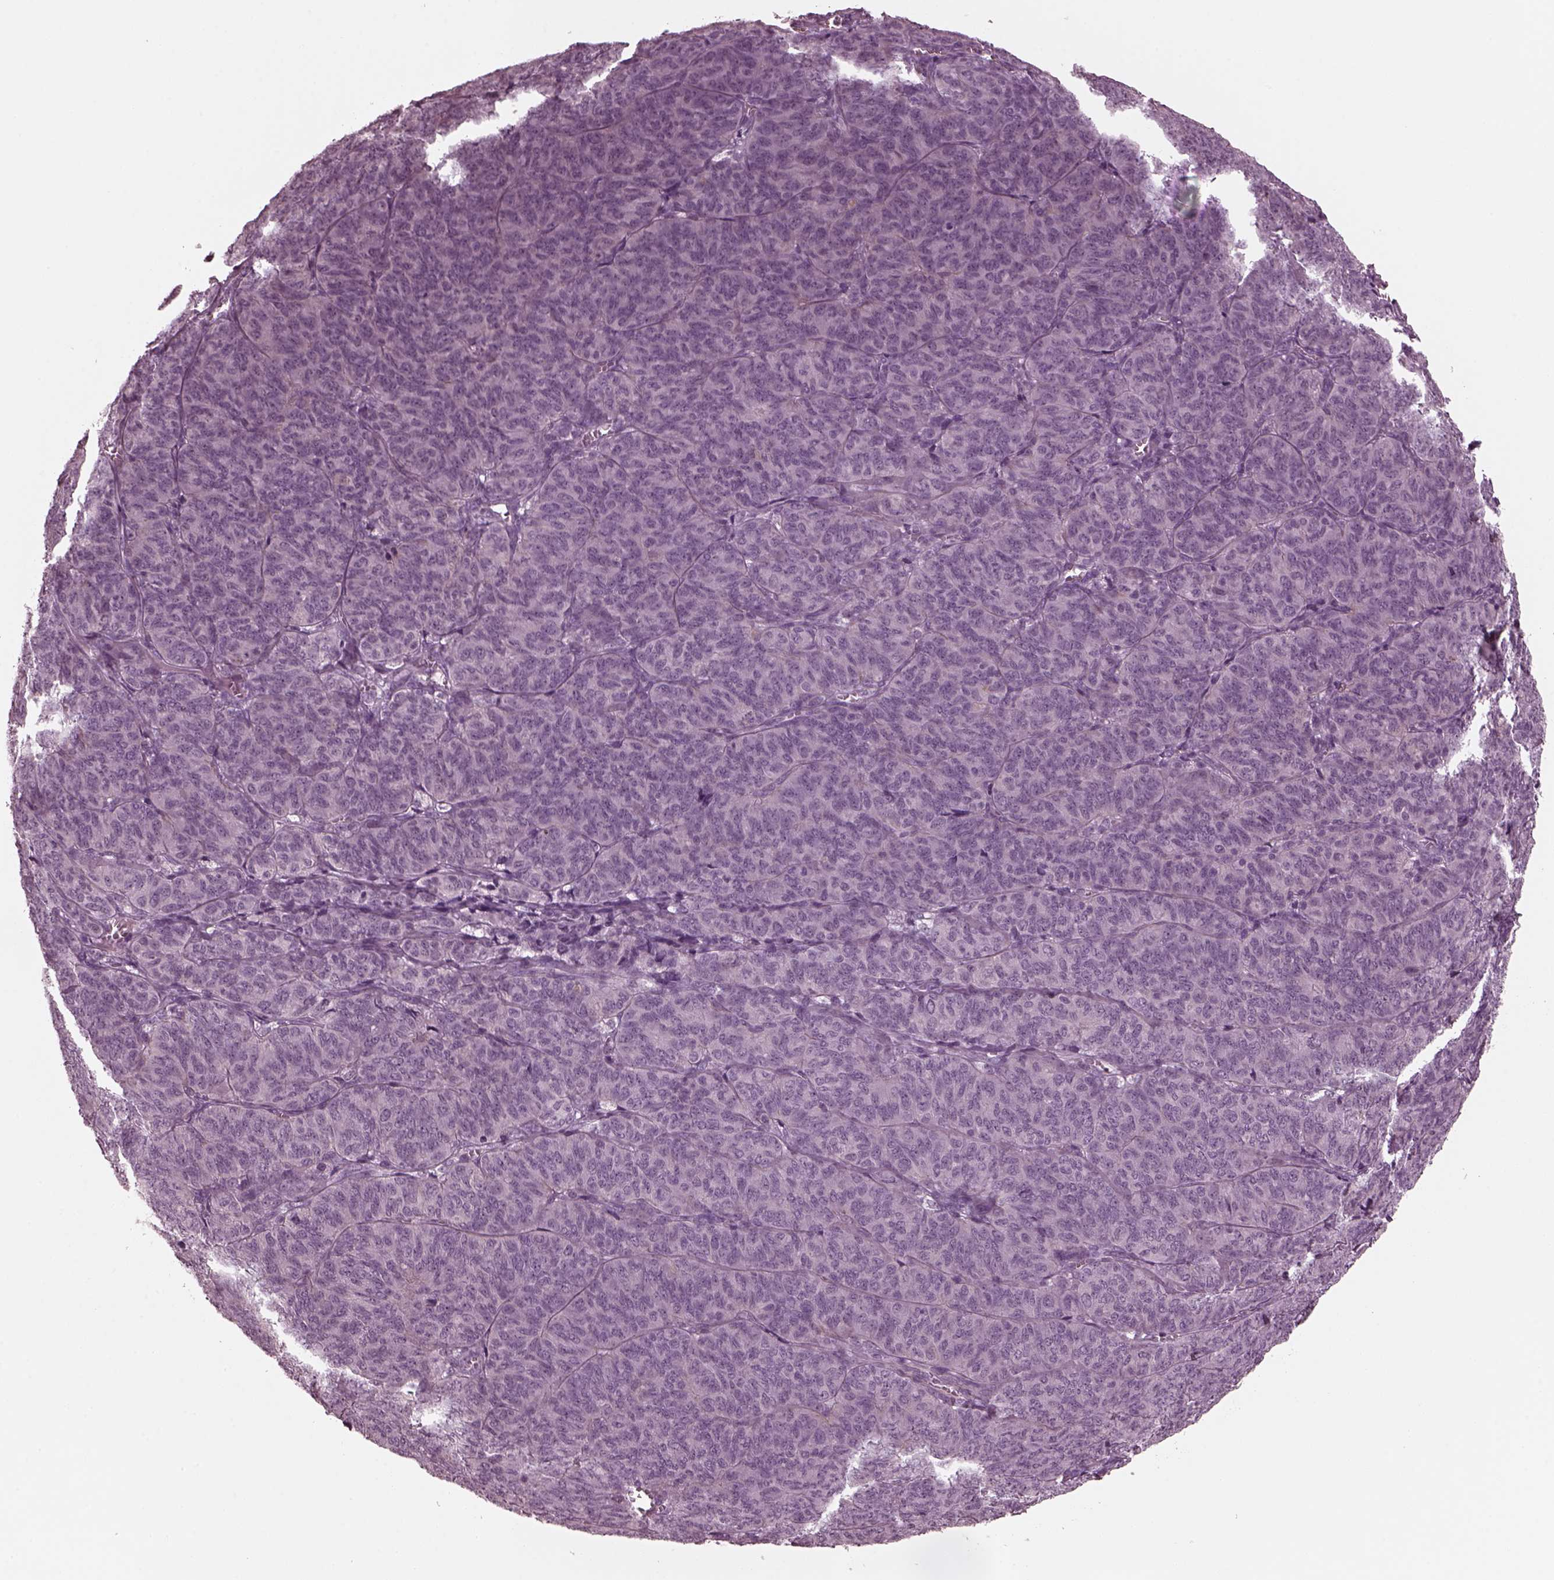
{"staining": {"intensity": "negative", "quantity": "none", "location": "none"}, "tissue": "ovarian cancer", "cell_type": "Tumor cells", "image_type": "cancer", "snomed": [{"axis": "morphology", "description": "Carcinoma, endometroid"}, {"axis": "topography", "description": "Ovary"}], "caption": "This is an IHC micrograph of ovarian cancer (endometroid carcinoma). There is no staining in tumor cells.", "gene": "KIF6", "patient": {"sex": "female", "age": 80}}